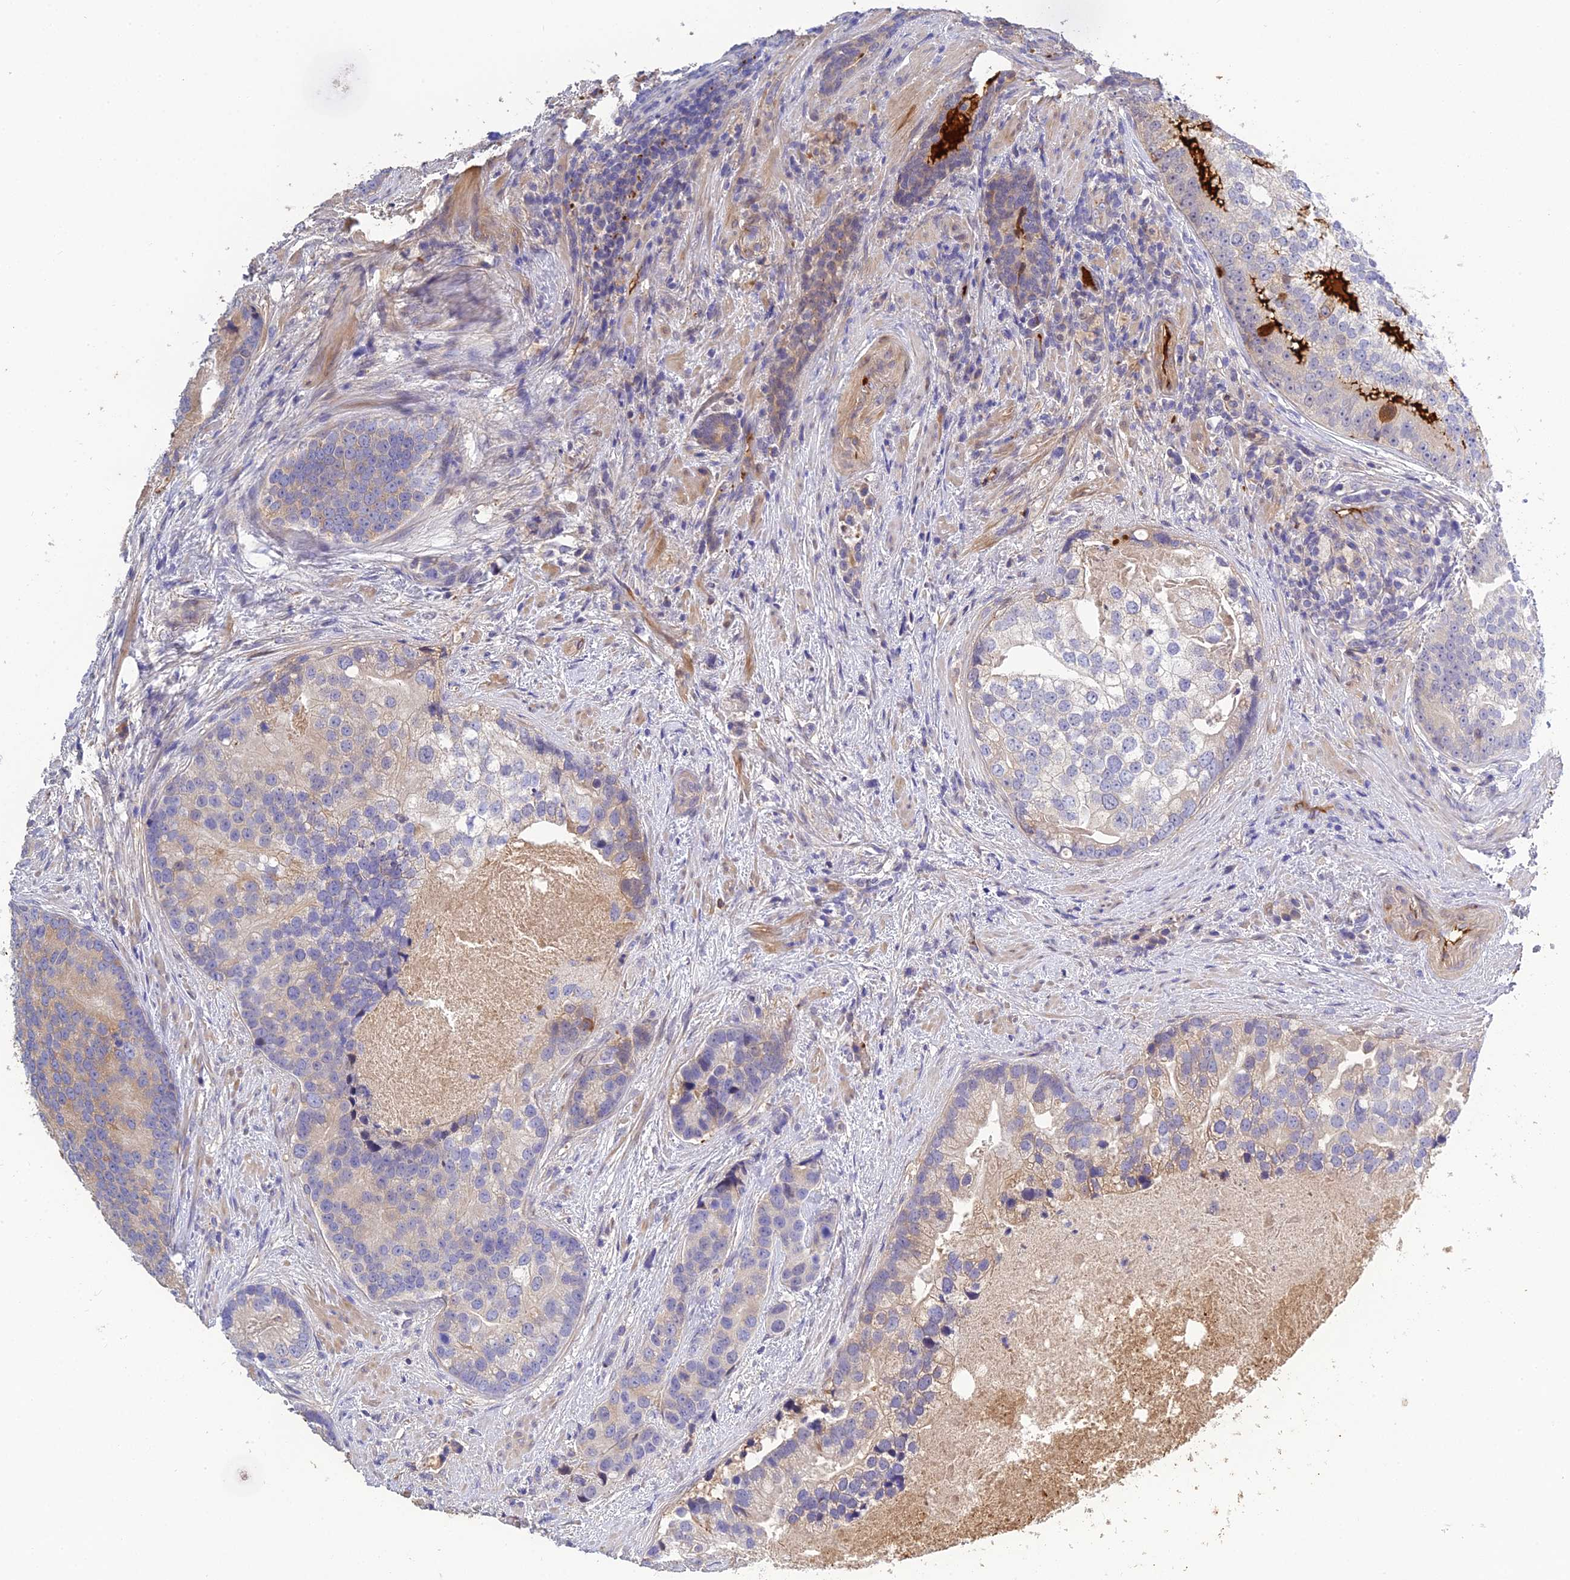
{"staining": {"intensity": "negative", "quantity": "none", "location": "none"}, "tissue": "prostate cancer", "cell_type": "Tumor cells", "image_type": "cancer", "snomed": [{"axis": "morphology", "description": "Adenocarcinoma, High grade"}, {"axis": "topography", "description": "Prostate"}], "caption": "A high-resolution micrograph shows immunohistochemistry (IHC) staining of high-grade adenocarcinoma (prostate), which shows no significant staining in tumor cells. The staining is performed using DAB brown chromogen with nuclei counter-stained in using hematoxylin.", "gene": "PZP", "patient": {"sex": "male", "age": 62}}